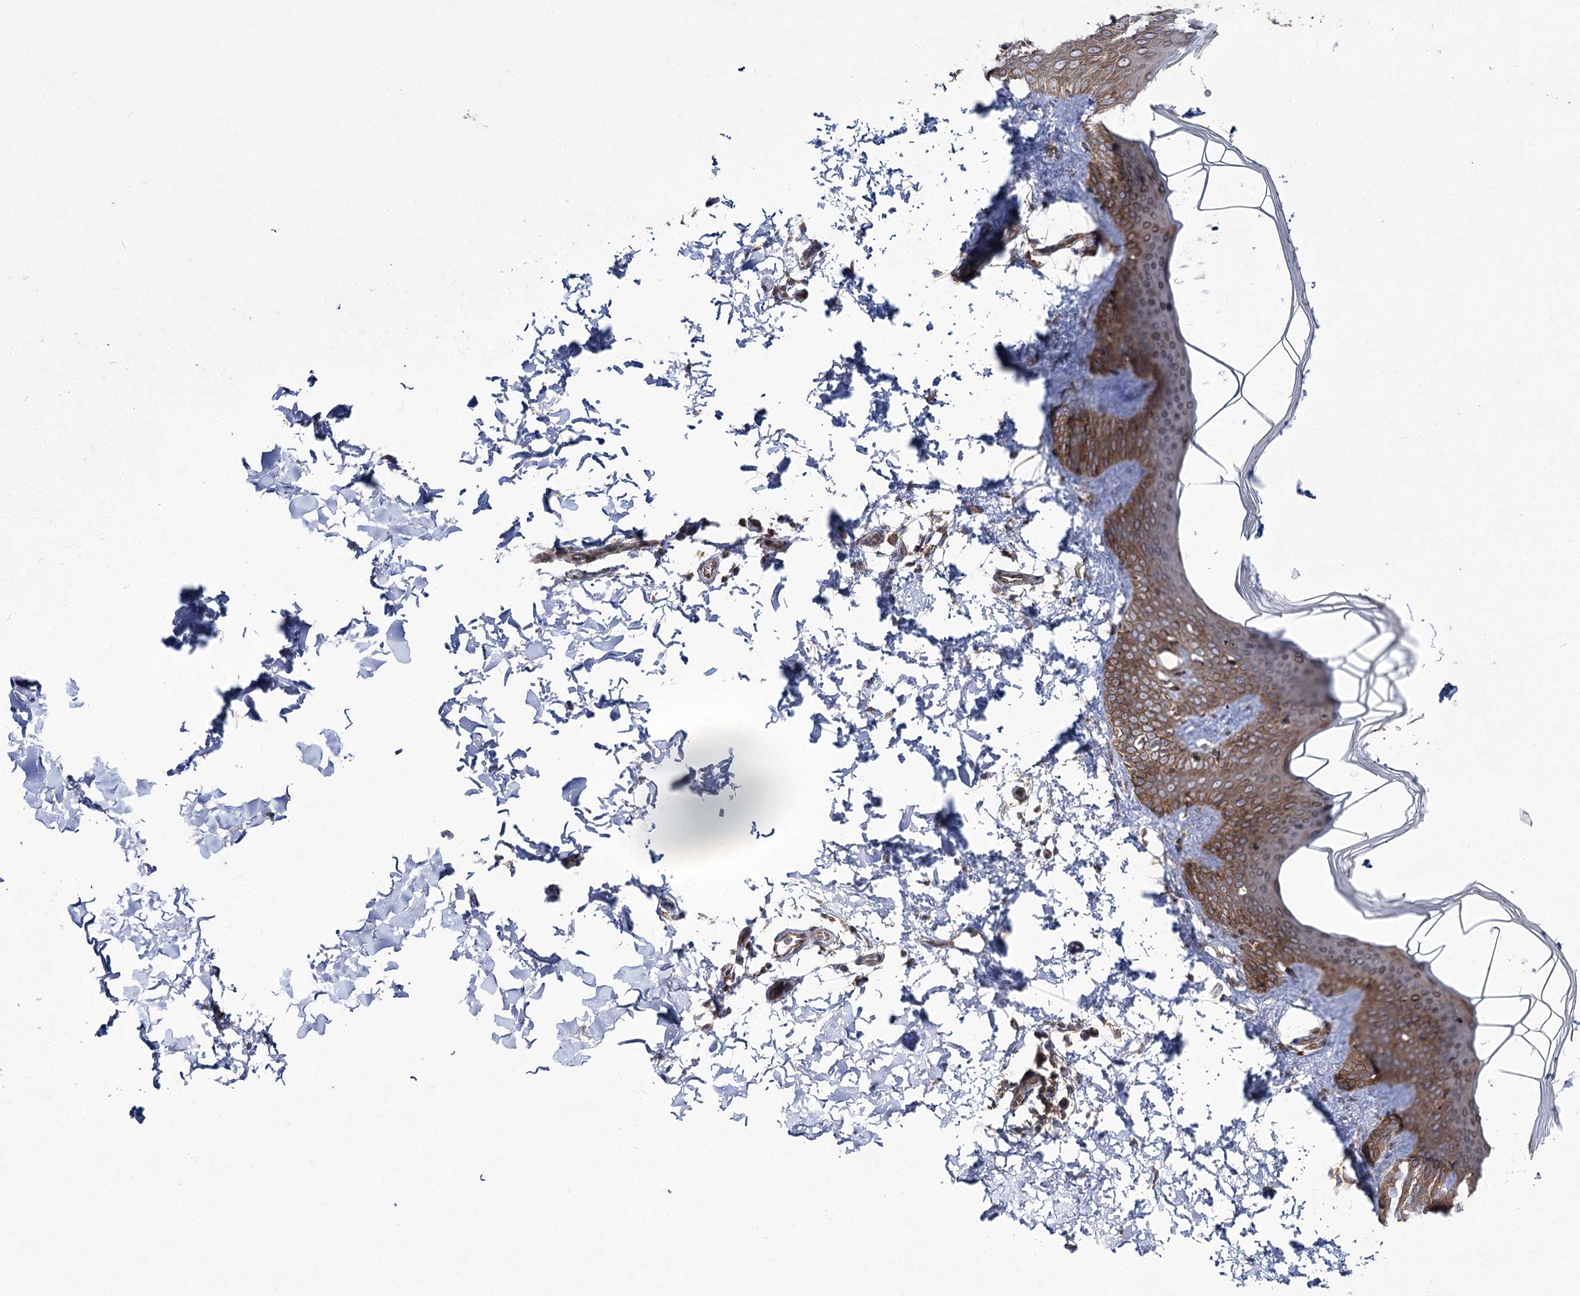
{"staining": {"intensity": "negative", "quantity": "none", "location": "none"}, "tissue": "skin", "cell_type": "Fibroblasts", "image_type": "normal", "snomed": [{"axis": "morphology", "description": "Normal tissue, NOS"}, {"axis": "topography", "description": "Skin"}], "caption": "Image shows no significant protein staining in fibroblasts of benign skin.", "gene": "VWA2", "patient": {"sex": "male", "age": 36}}